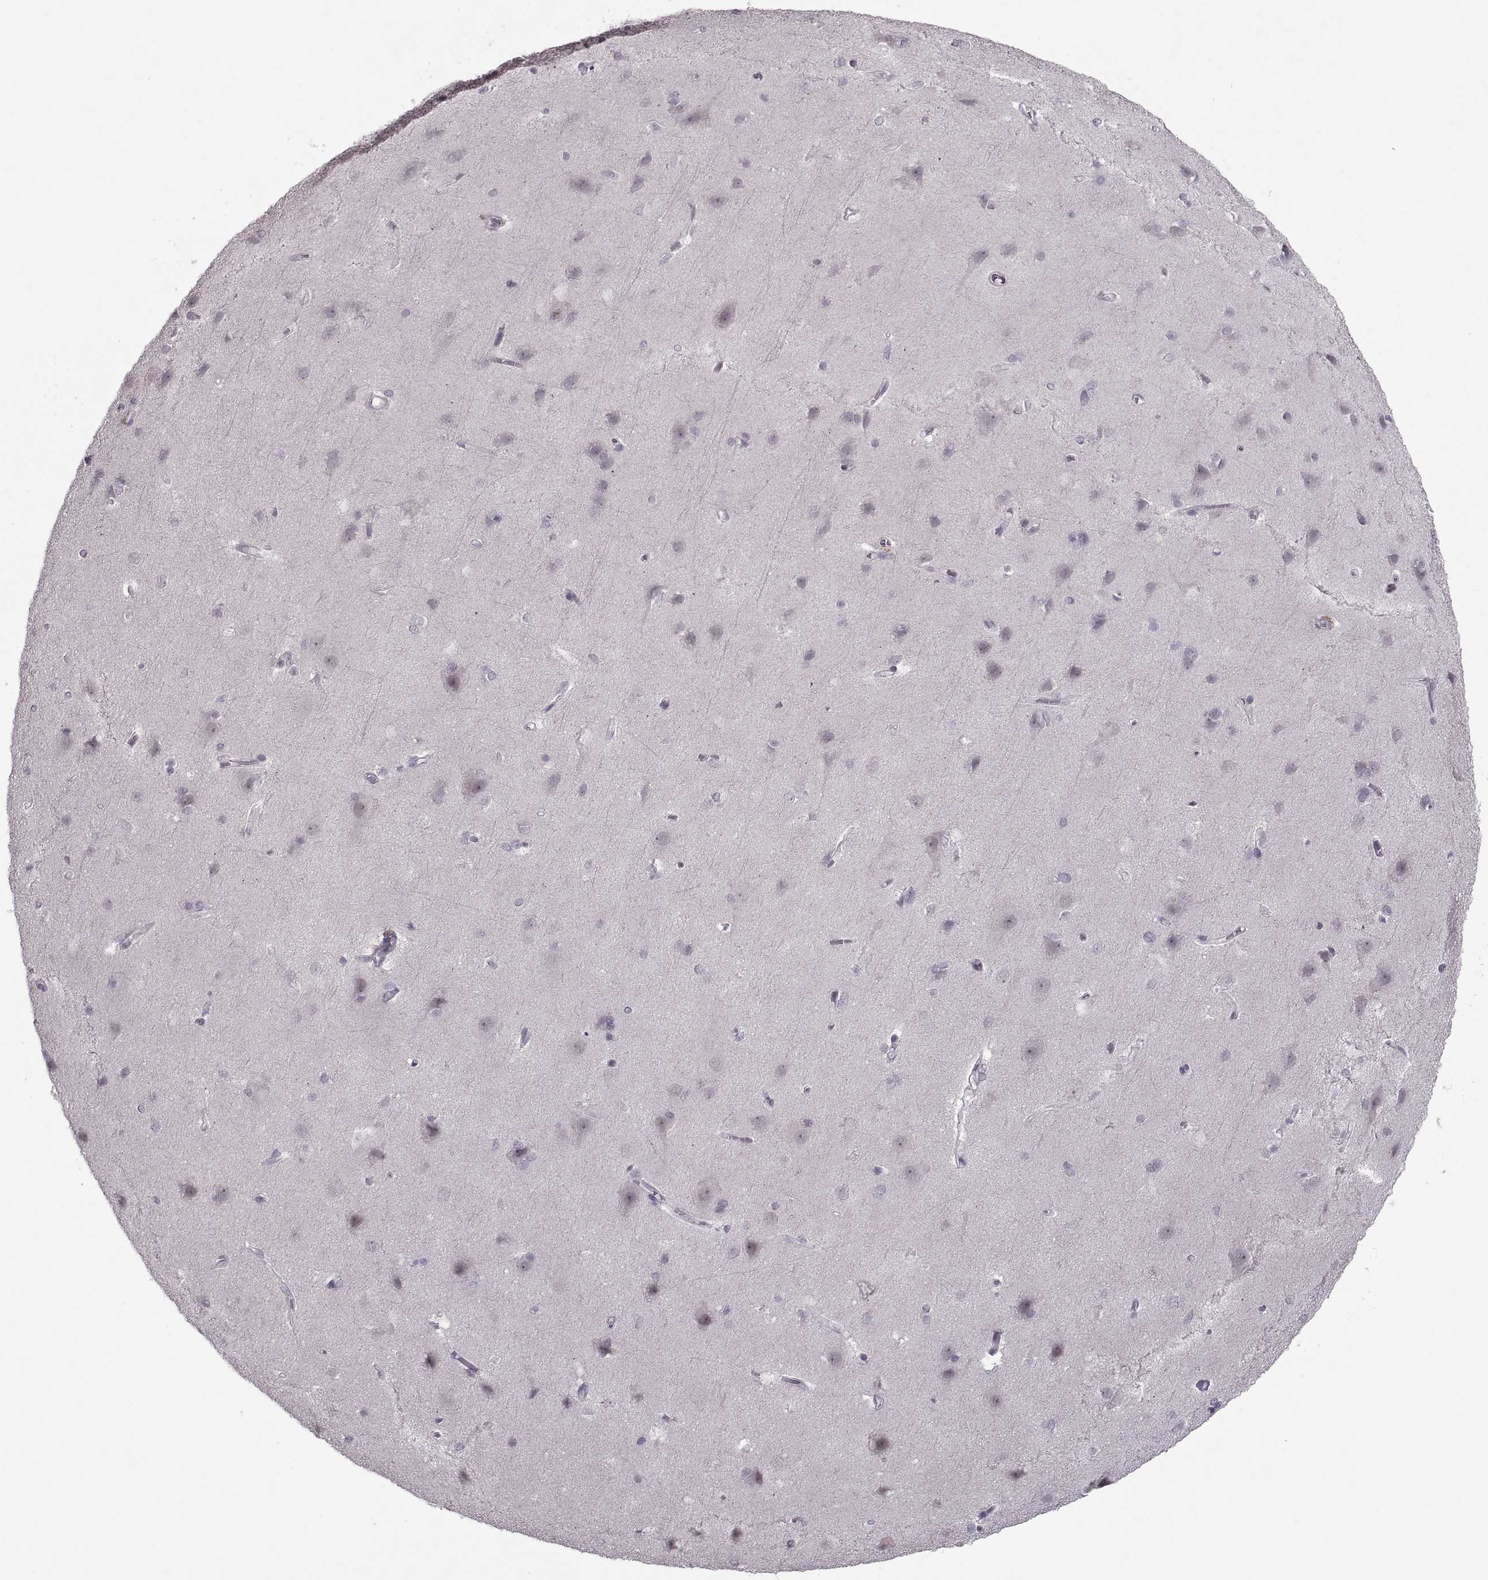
{"staining": {"intensity": "negative", "quantity": "none", "location": "none"}, "tissue": "cerebral cortex", "cell_type": "Endothelial cells", "image_type": "normal", "snomed": [{"axis": "morphology", "description": "Normal tissue, NOS"}, {"axis": "topography", "description": "Cerebral cortex"}], "caption": "Cerebral cortex stained for a protein using IHC exhibits no staining endothelial cells.", "gene": "MGAT4D", "patient": {"sex": "male", "age": 37}}